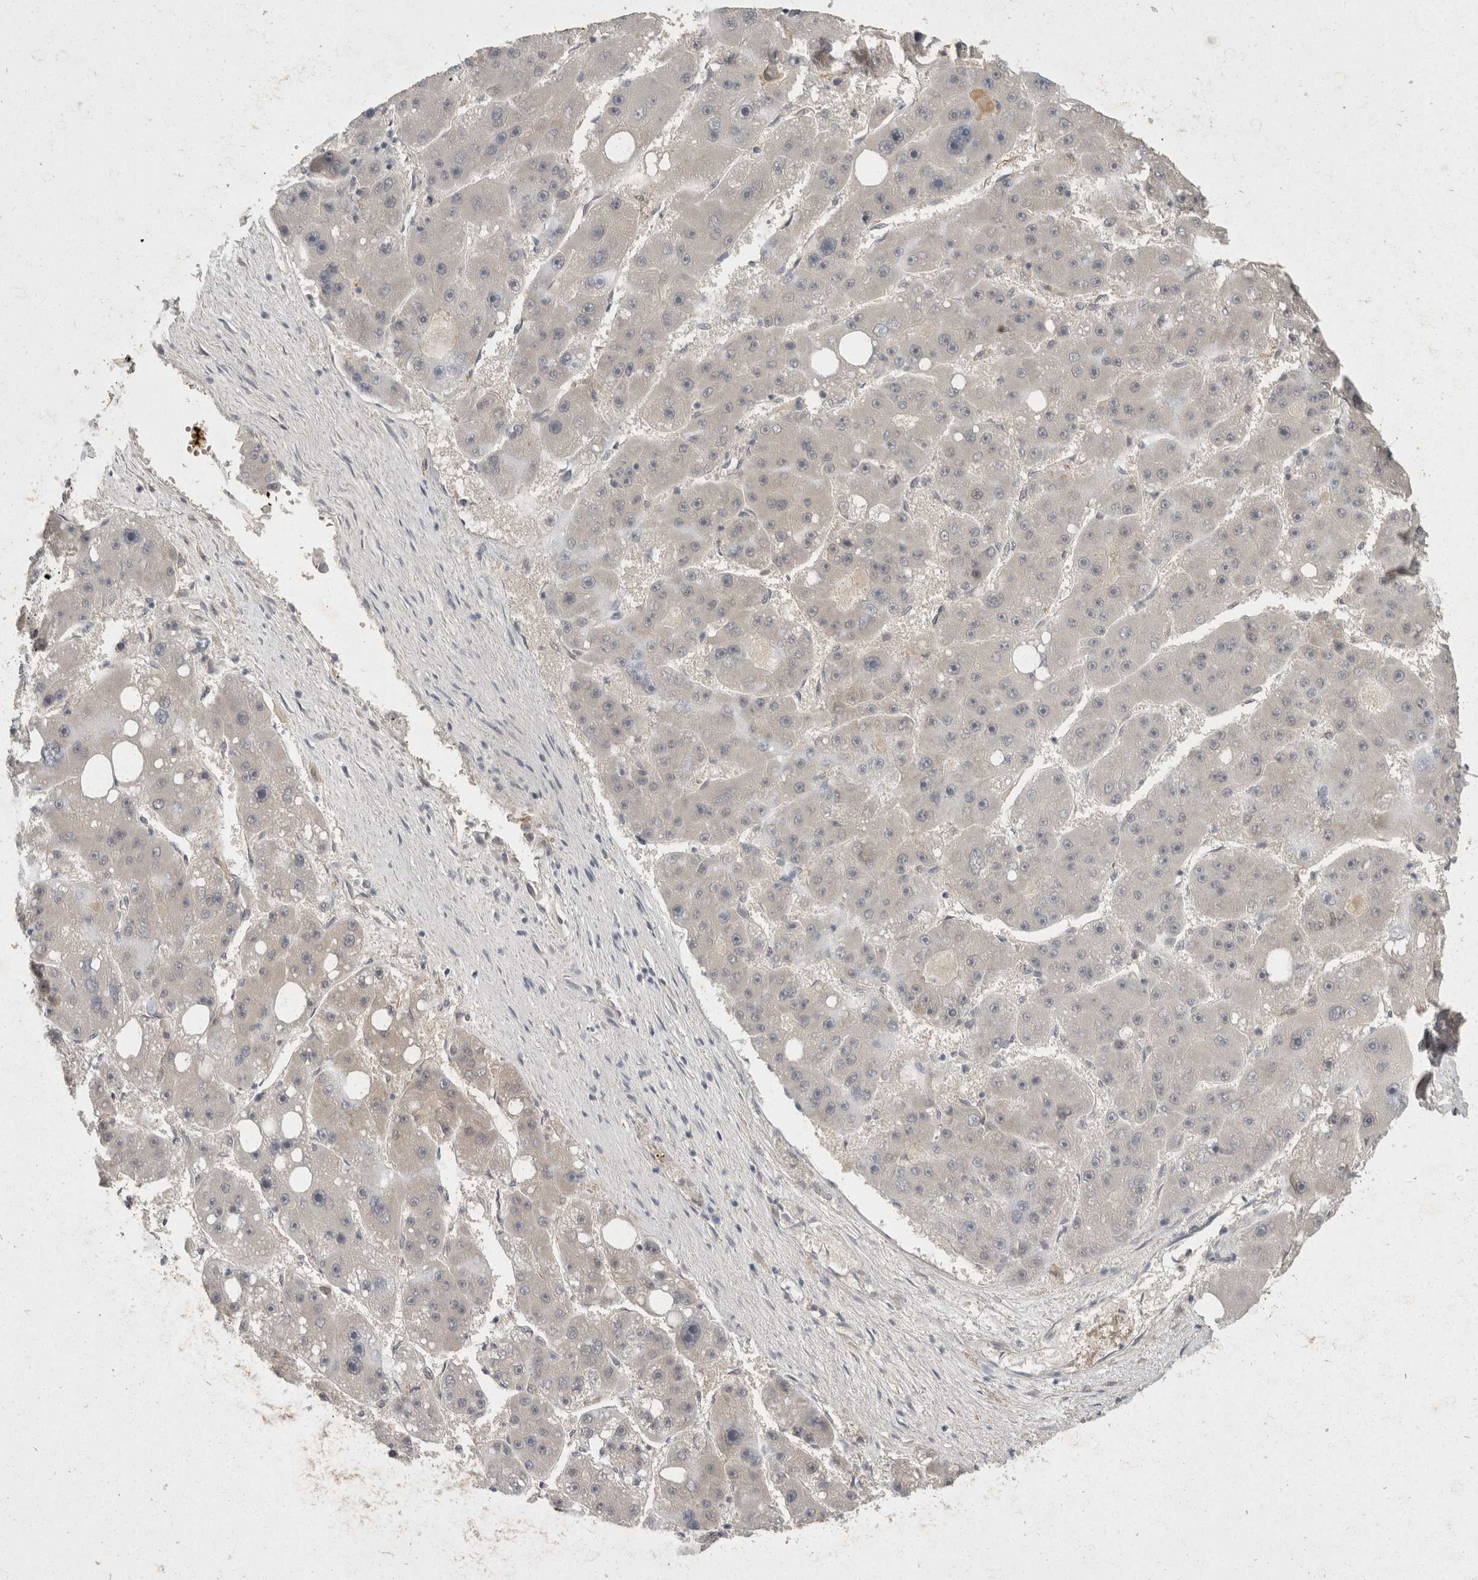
{"staining": {"intensity": "negative", "quantity": "none", "location": "none"}, "tissue": "liver cancer", "cell_type": "Tumor cells", "image_type": "cancer", "snomed": [{"axis": "morphology", "description": "Carcinoma, Hepatocellular, NOS"}, {"axis": "topography", "description": "Liver"}], "caption": "Immunohistochemistry (IHC) micrograph of hepatocellular carcinoma (liver) stained for a protein (brown), which reveals no staining in tumor cells.", "gene": "TOM1L2", "patient": {"sex": "female", "age": 61}}